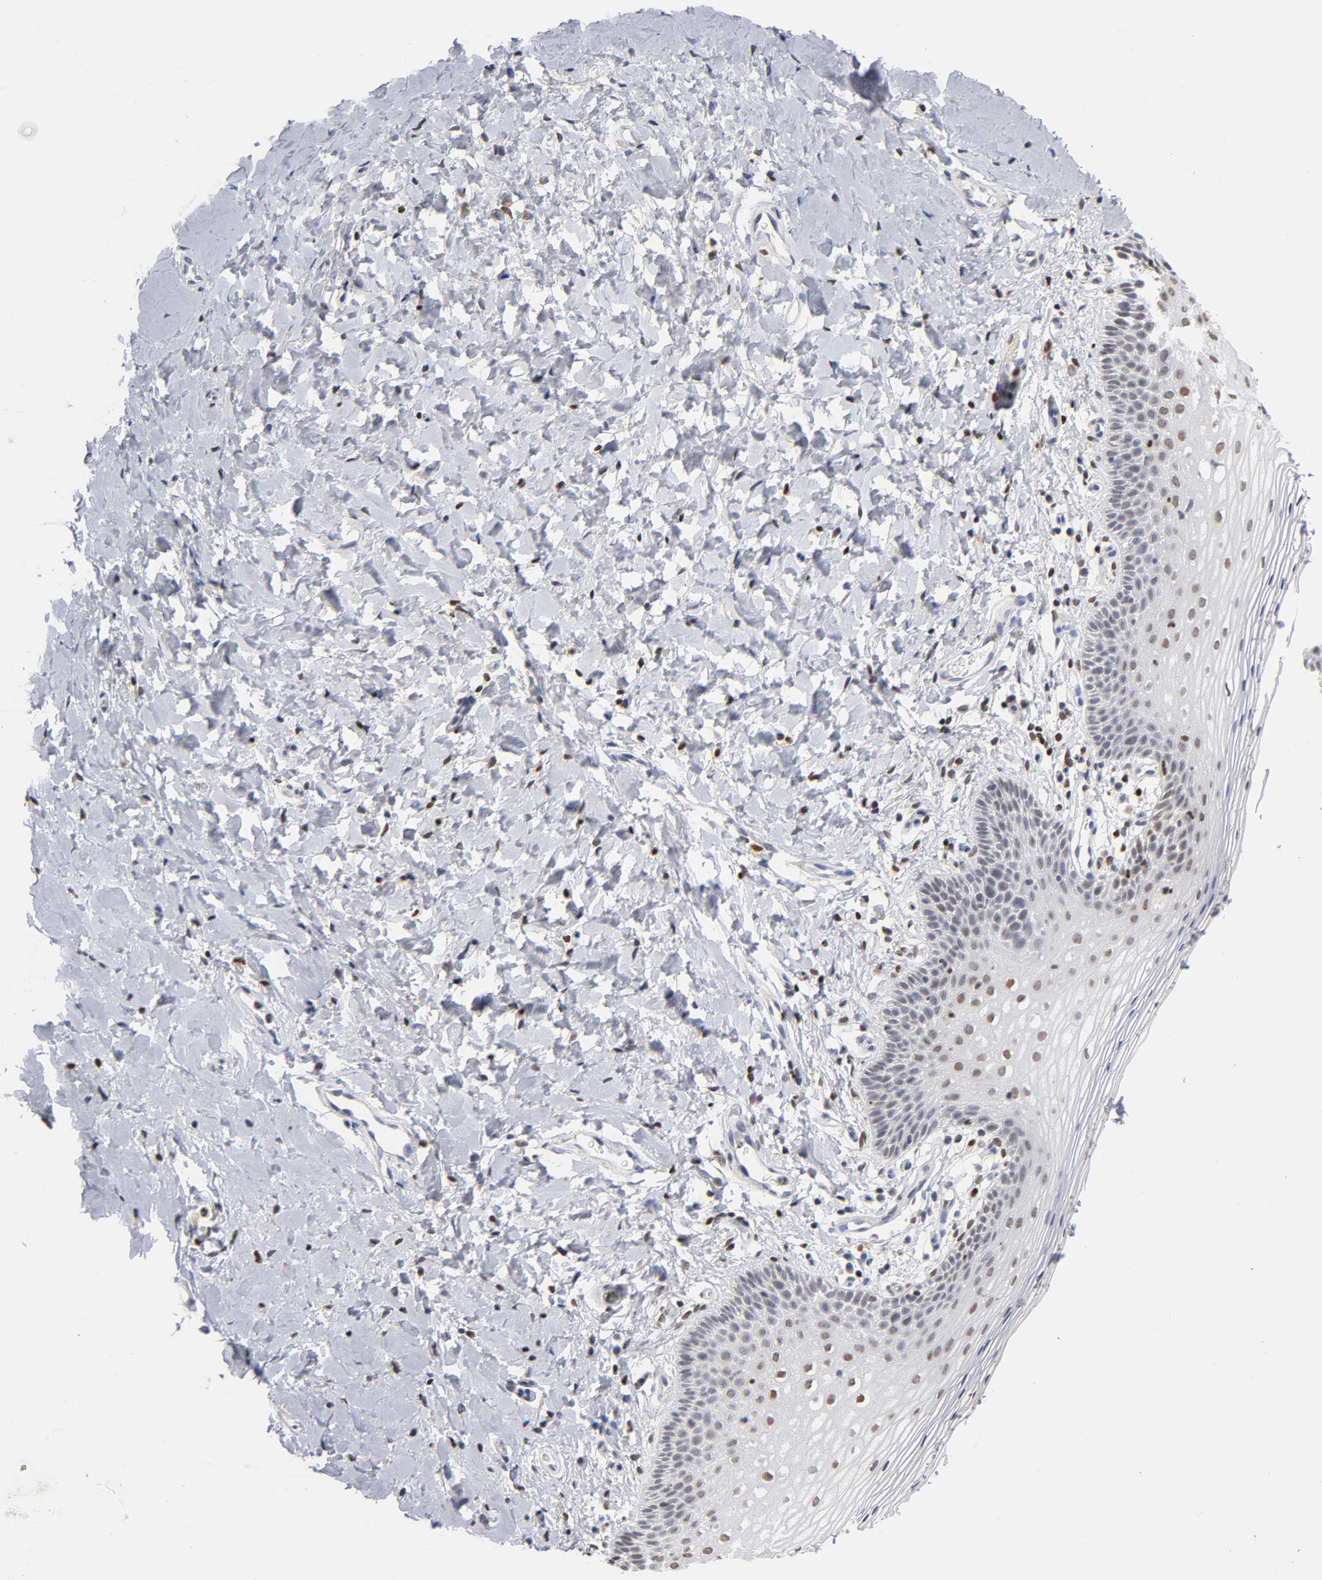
{"staining": {"intensity": "moderate", "quantity": "<25%", "location": "nuclear"}, "tissue": "vagina", "cell_type": "Squamous epithelial cells", "image_type": "normal", "snomed": [{"axis": "morphology", "description": "Normal tissue, NOS"}, {"axis": "topography", "description": "Vagina"}], "caption": "A brown stain highlights moderate nuclear staining of a protein in squamous epithelial cells of normal human vagina. The staining is performed using DAB brown chromogen to label protein expression. The nuclei are counter-stained blue using hematoxylin.", "gene": "RUNX1", "patient": {"sex": "female", "age": 55}}